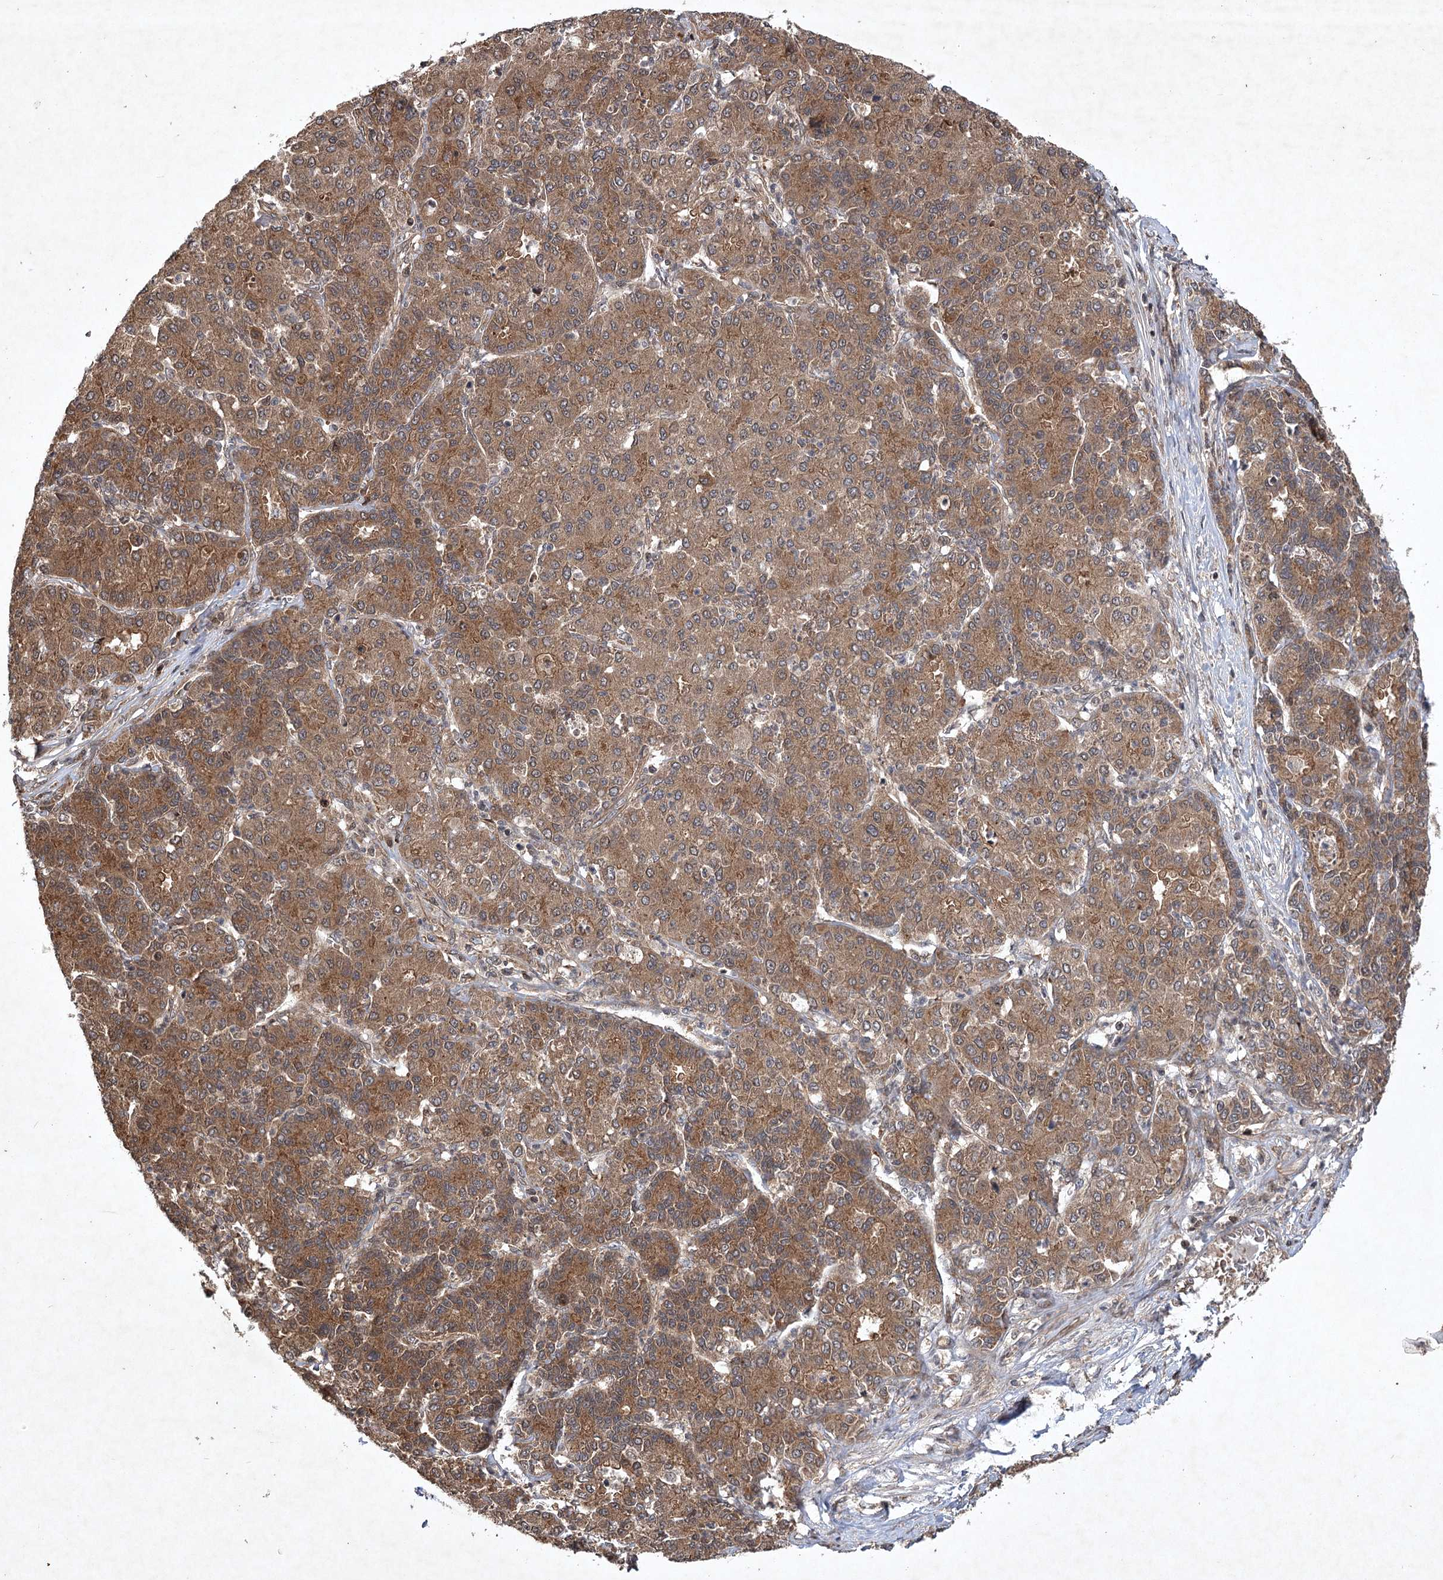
{"staining": {"intensity": "moderate", "quantity": ">75%", "location": "cytoplasmic/membranous"}, "tissue": "liver cancer", "cell_type": "Tumor cells", "image_type": "cancer", "snomed": [{"axis": "morphology", "description": "Carcinoma, Hepatocellular, NOS"}, {"axis": "topography", "description": "Liver"}], "caption": "Approximately >75% of tumor cells in human liver cancer show moderate cytoplasmic/membranous protein positivity as visualized by brown immunohistochemical staining.", "gene": "INSIG2", "patient": {"sex": "male", "age": 65}}